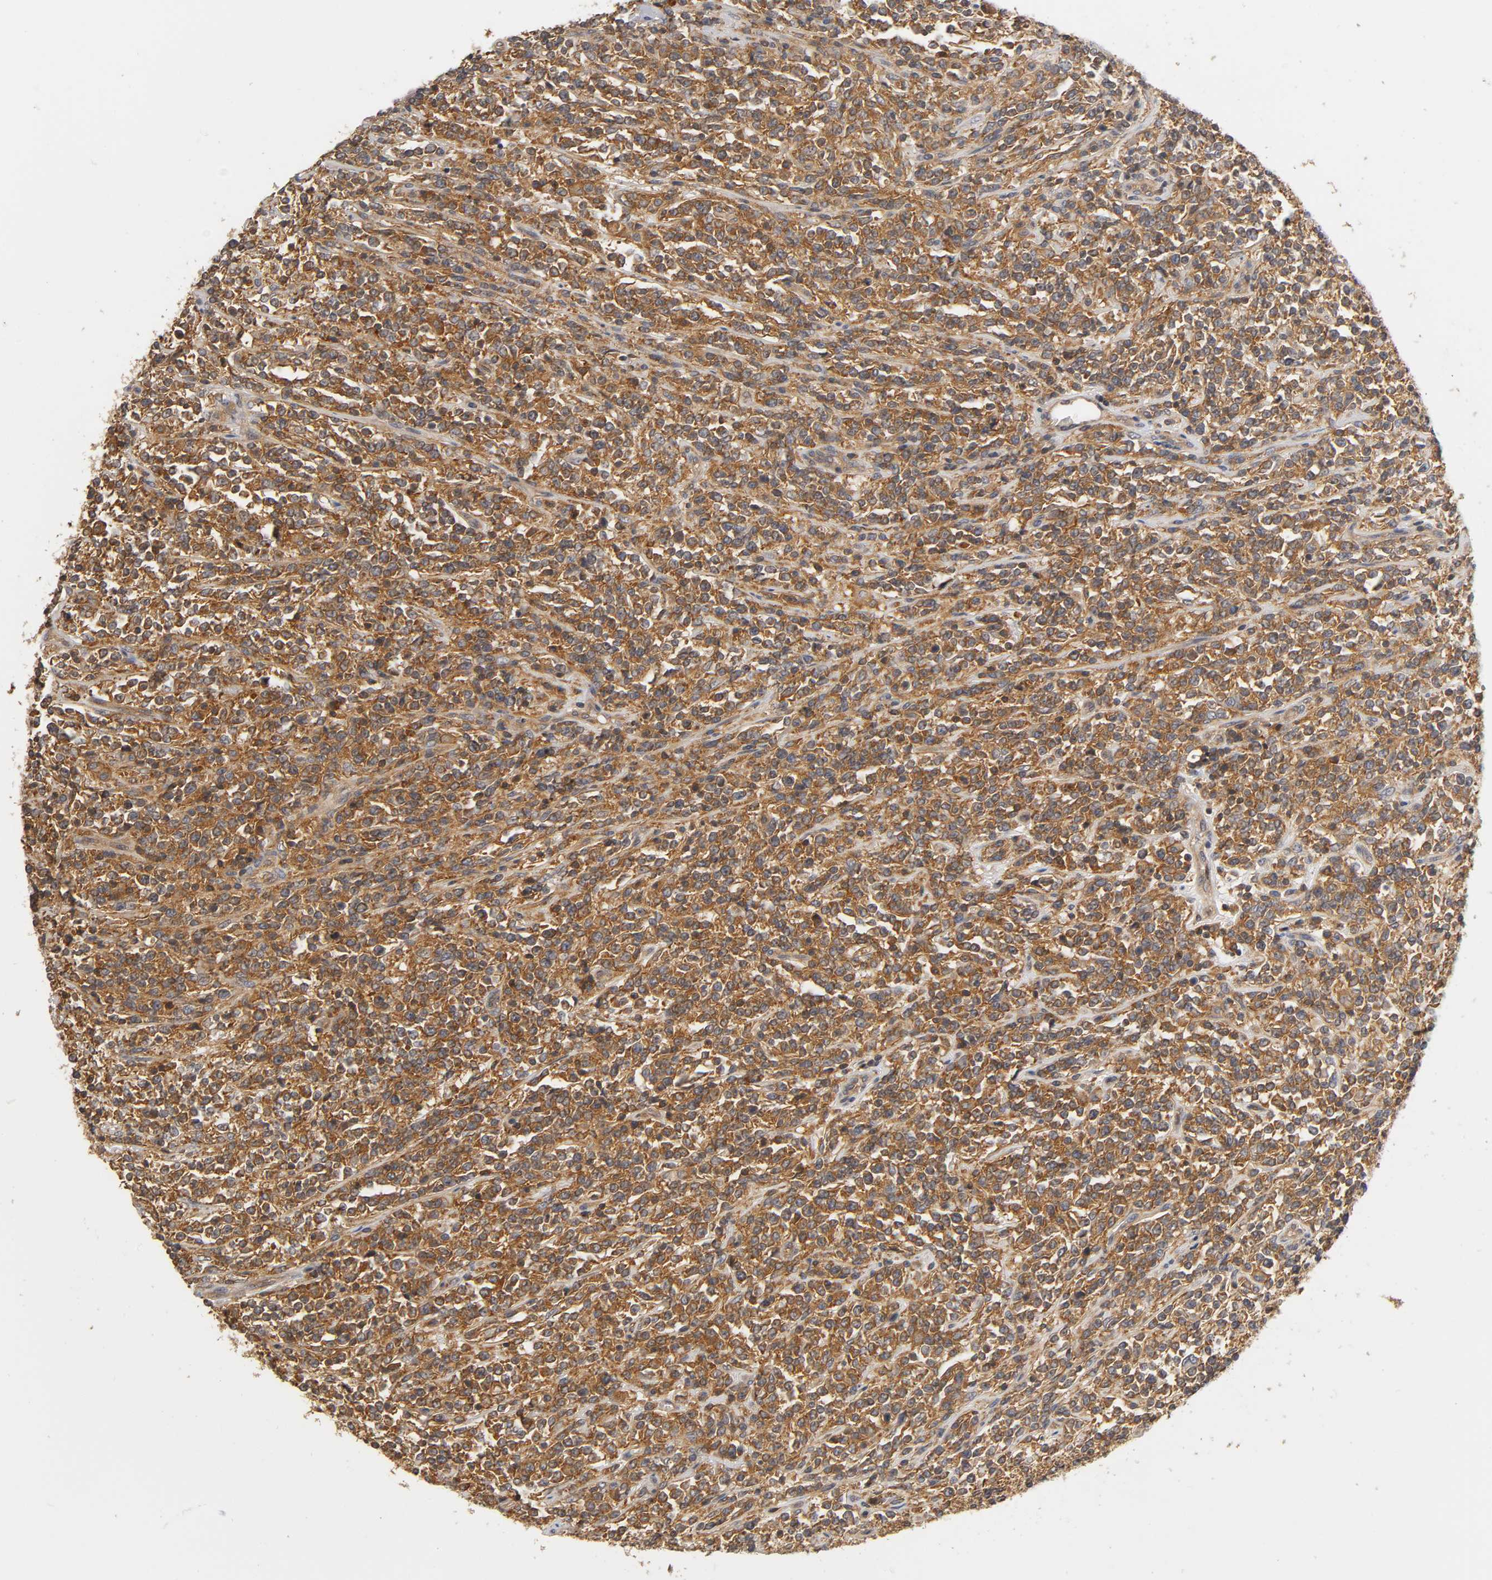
{"staining": {"intensity": "strong", "quantity": ">75%", "location": "cytoplasmic/membranous"}, "tissue": "lymphoma", "cell_type": "Tumor cells", "image_type": "cancer", "snomed": [{"axis": "morphology", "description": "Malignant lymphoma, non-Hodgkin's type, High grade"}, {"axis": "topography", "description": "Soft tissue"}], "caption": "High-magnification brightfield microscopy of malignant lymphoma, non-Hodgkin's type (high-grade) stained with DAB (brown) and counterstained with hematoxylin (blue). tumor cells exhibit strong cytoplasmic/membranous expression is appreciated in about>75% of cells.", "gene": "ACTR2", "patient": {"sex": "male", "age": 18}}